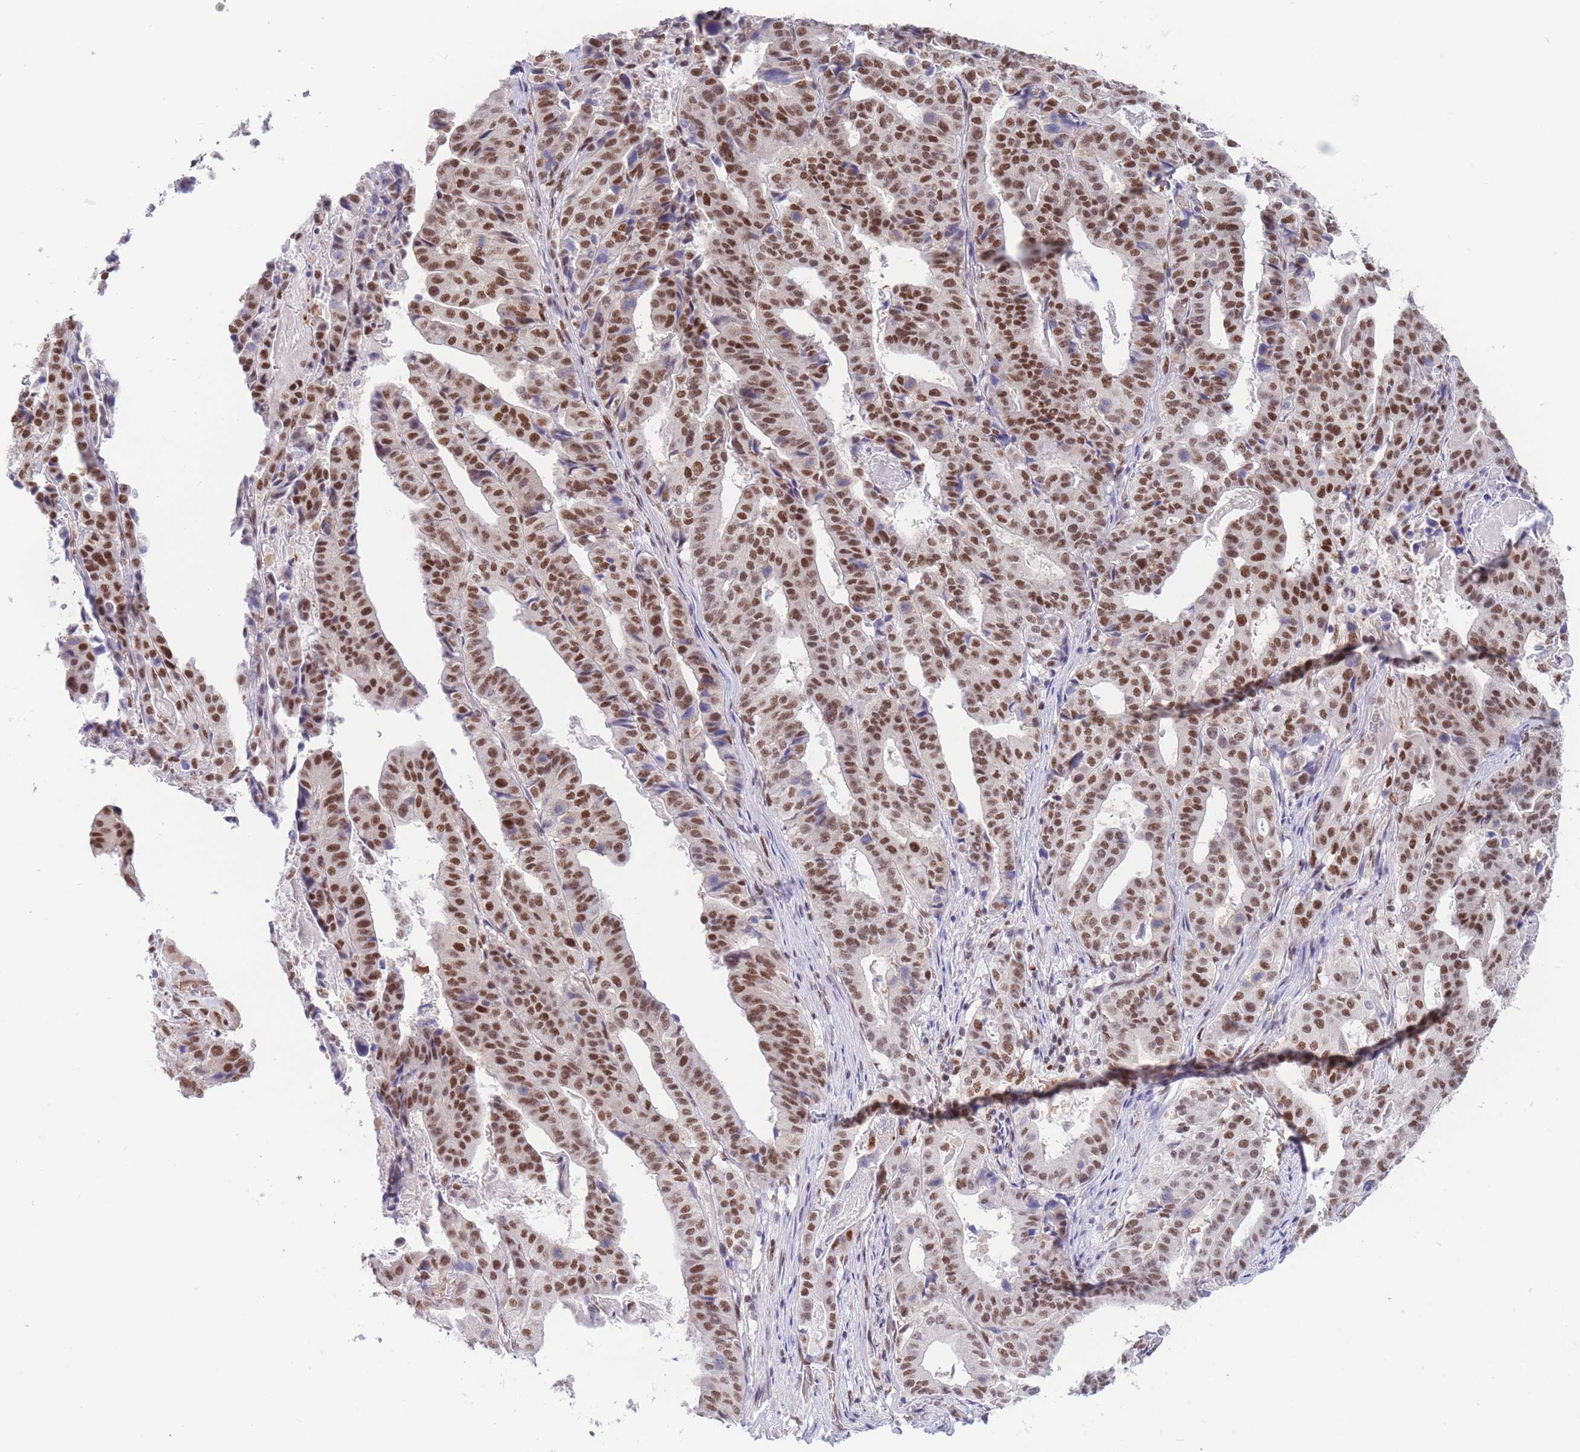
{"staining": {"intensity": "moderate", "quantity": ">75%", "location": "nuclear"}, "tissue": "stomach cancer", "cell_type": "Tumor cells", "image_type": "cancer", "snomed": [{"axis": "morphology", "description": "Adenocarcinoma, NOS"}, {"axis": "topography", "description": "Stomach"}], "caption": "Human stomach cancer (adenocarcinoma) stained with a protein marker demonstrates moderate staining in tumor cells.", "gene": "SMAD9", "patient": {"sex": "male", "age": 48}}